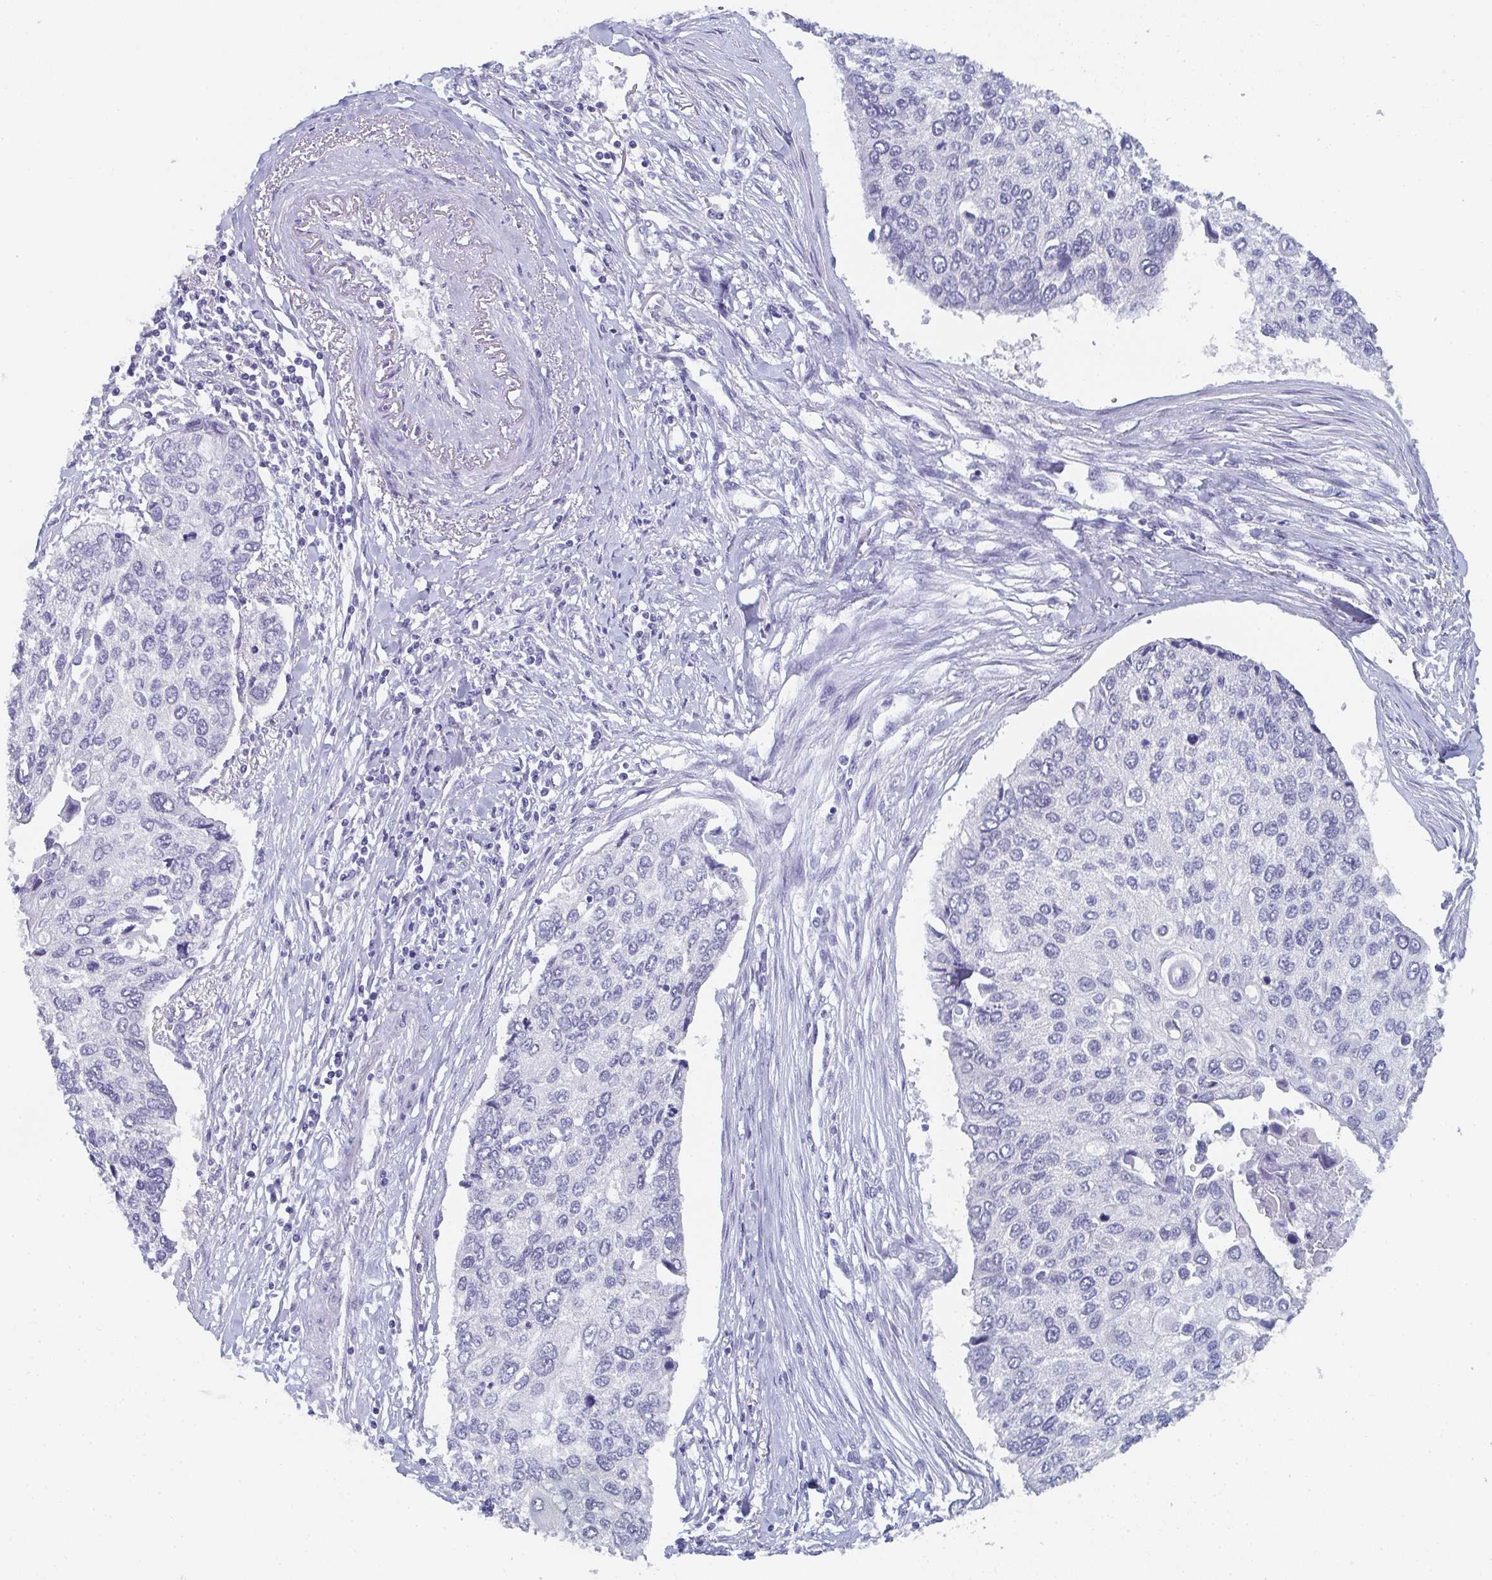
{"staining": {"intensity": "negative", "quantity": "none", "location": "none"}, "tissue": "lung cancer", "cell_type": "Tumor cells", "image_type": "cancer", "snomed": [{"axis": "morphology", "description": "Squamous cell carcinoma, NOS"}, {"axis": "morphology", "description": "Squamous cell carcinoma, metastatic, NOS"}, {"axis": "topography", "description": "Lung"}], "caption": "Immunohistochemistry image of neoplastic tissue: human lung squamous cell carcinoma stained with DAB (3,3'-diaminobenzidine) displays no significant protein staining in tumor cells. Brightfield microscopy of immunohistochemistry (IHC) stained with DAB (3,3'-diaminobenzidine) (brown) and hematoxylin (blue), captured at high magnification.", "gene": "DYDC2", "patient": {"sex": "male", "age": 63}}